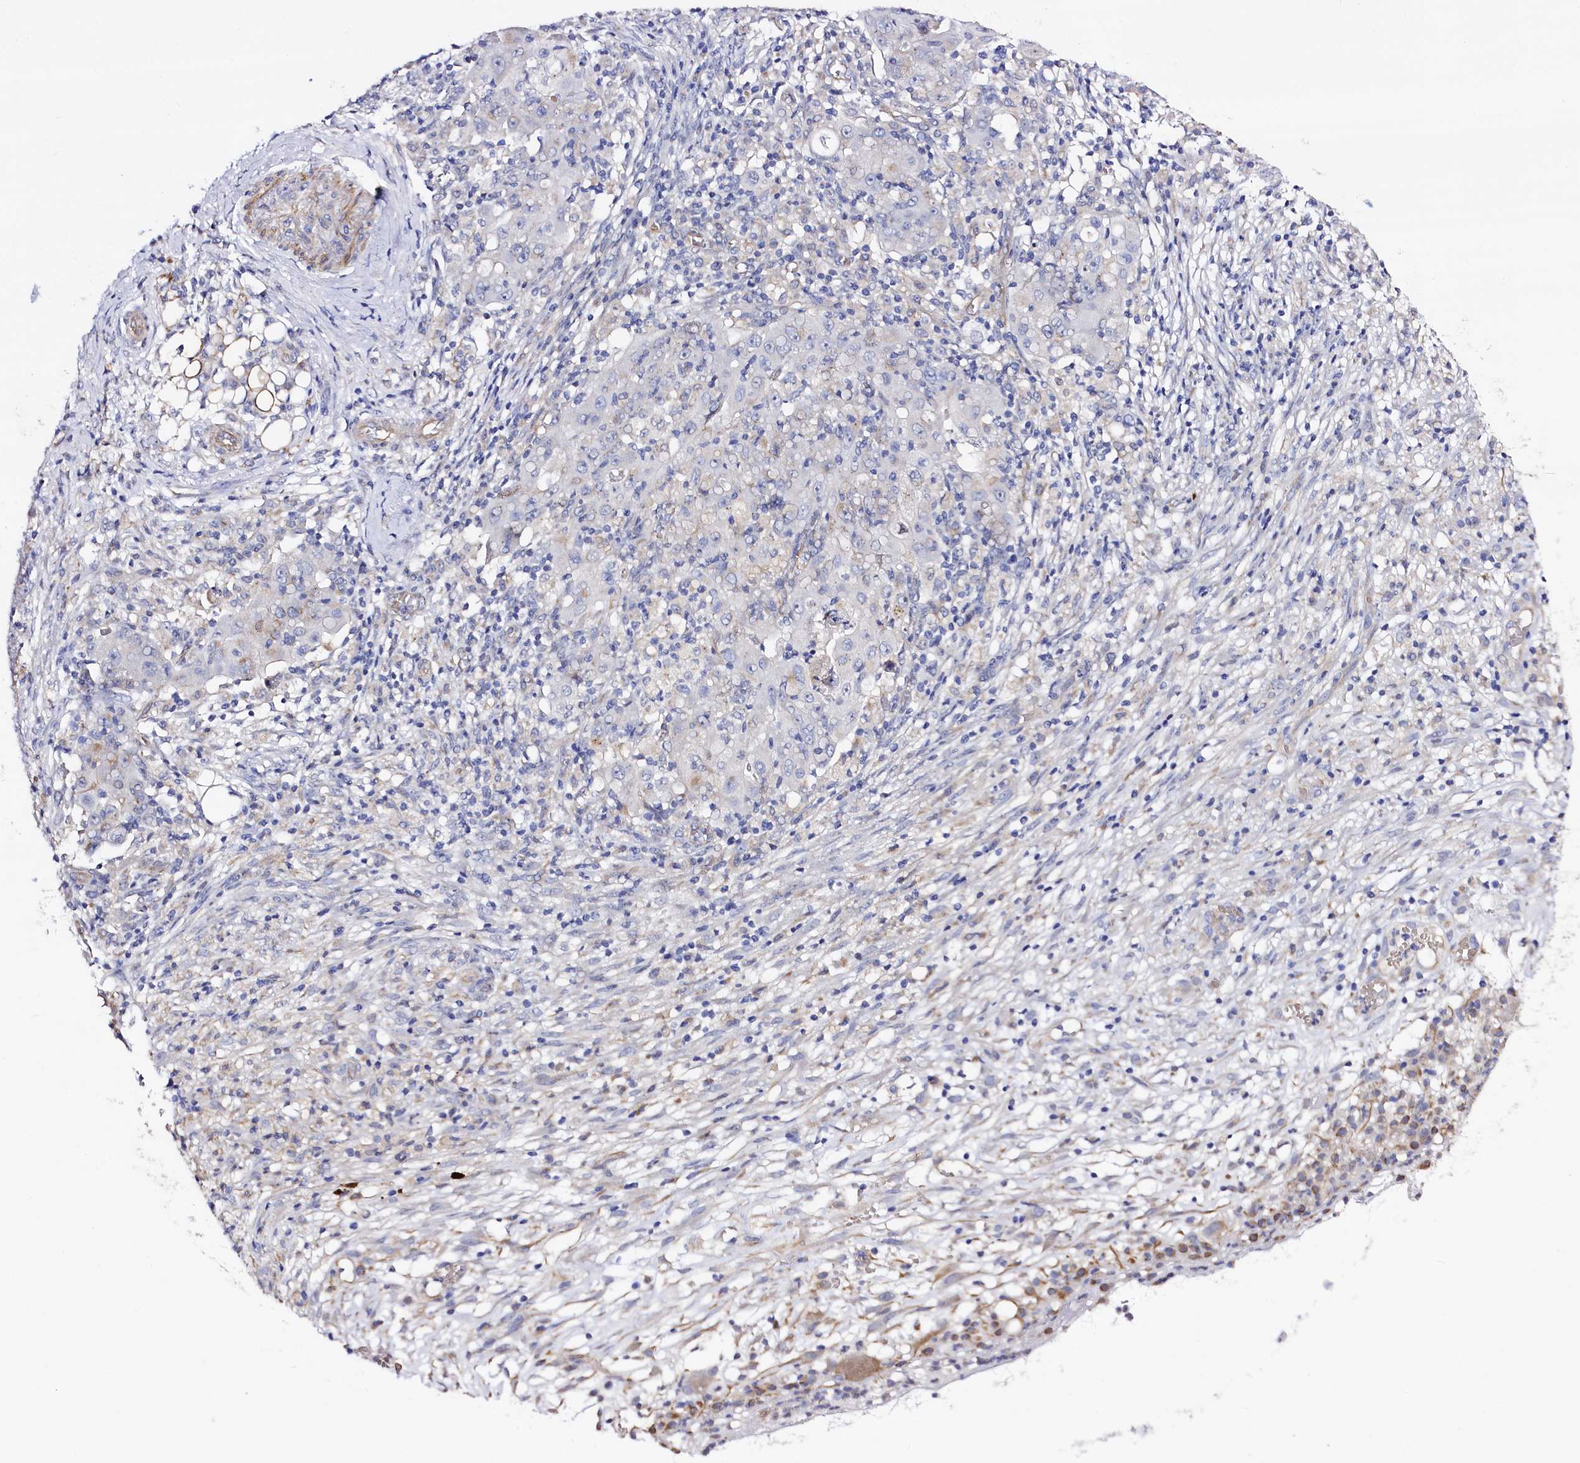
{"staining": {"intensity": "negative", "quantity": "none", "location": "none"}, "tissue": "ovarian cancer", "cell_type": "Tumor cells", "image_type": "cancer", "snomed": [{"axis": "morphology", "description": "Carcinoma, endometroid"}, {"axis": "topography", "description": "Ovary"}], "caption": "The immunohistochemistry (IHC) histopathology image has no significant staining in tumor cells of endometroid carcinoma (ovarian) tissue.", "gene": "SLC7A1", "patient": {"sex": "female", "age": 42}}